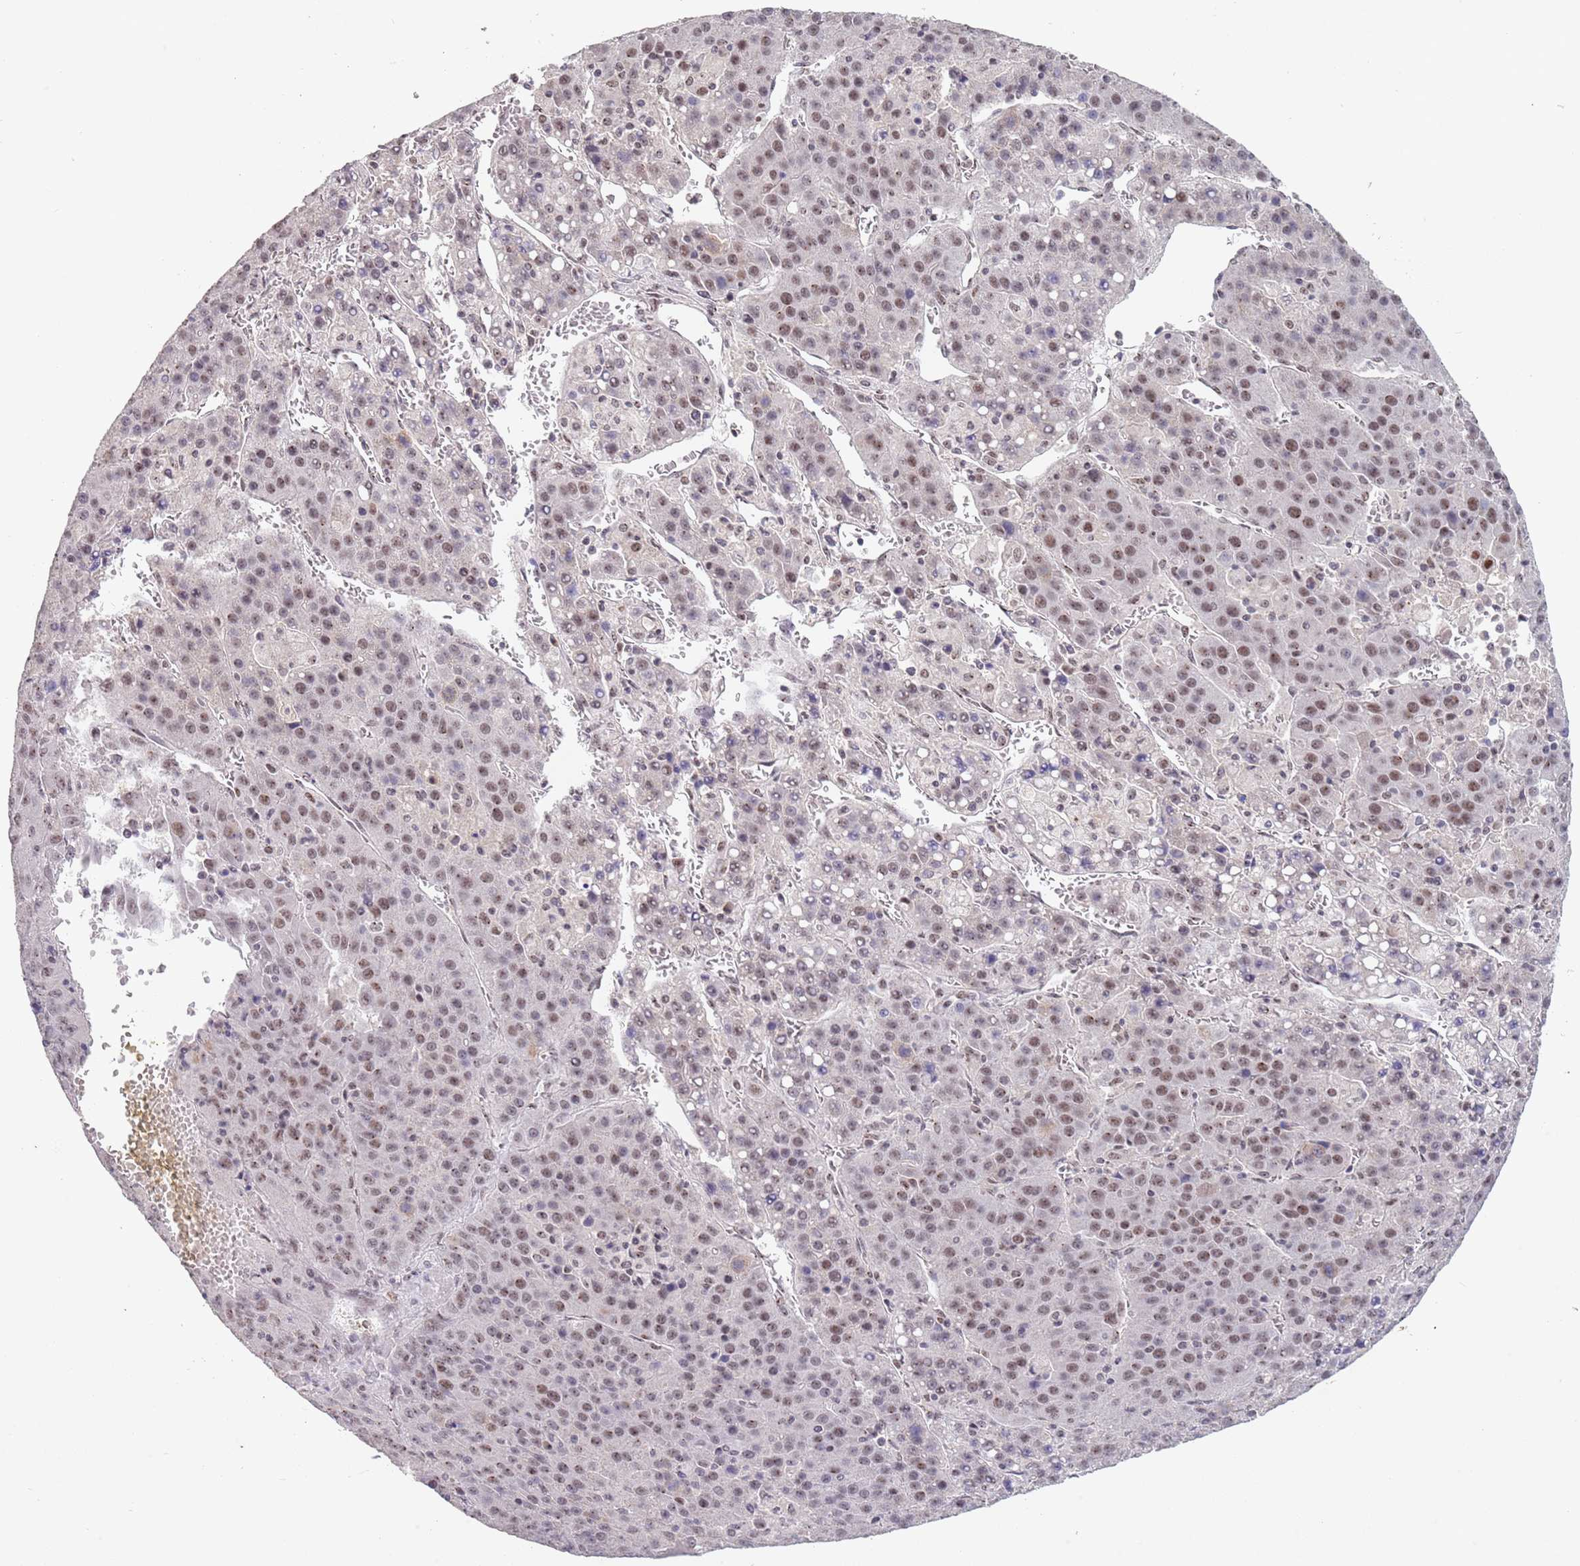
{"staining": {"intensity": "moderate", "quantity": ">75%", "location": "nuclear"}, "tissue": "liver cancer", "cell_type": "Tumor cells", "image_type": "cancer", "snomed": [{"axis": "morphology", "description": "Carcinoma, Hepatocellular, NOS"}, {"axis": "topography", "description": "Liver"}], "caption": "Human liver hepatocellular carcinoma stained for a protein (brown) displays moderate nuclear positive expression in about >75% of tumor cells.", "gene": "CIZ1", "patient": {"sex": "female", "age": 53}}